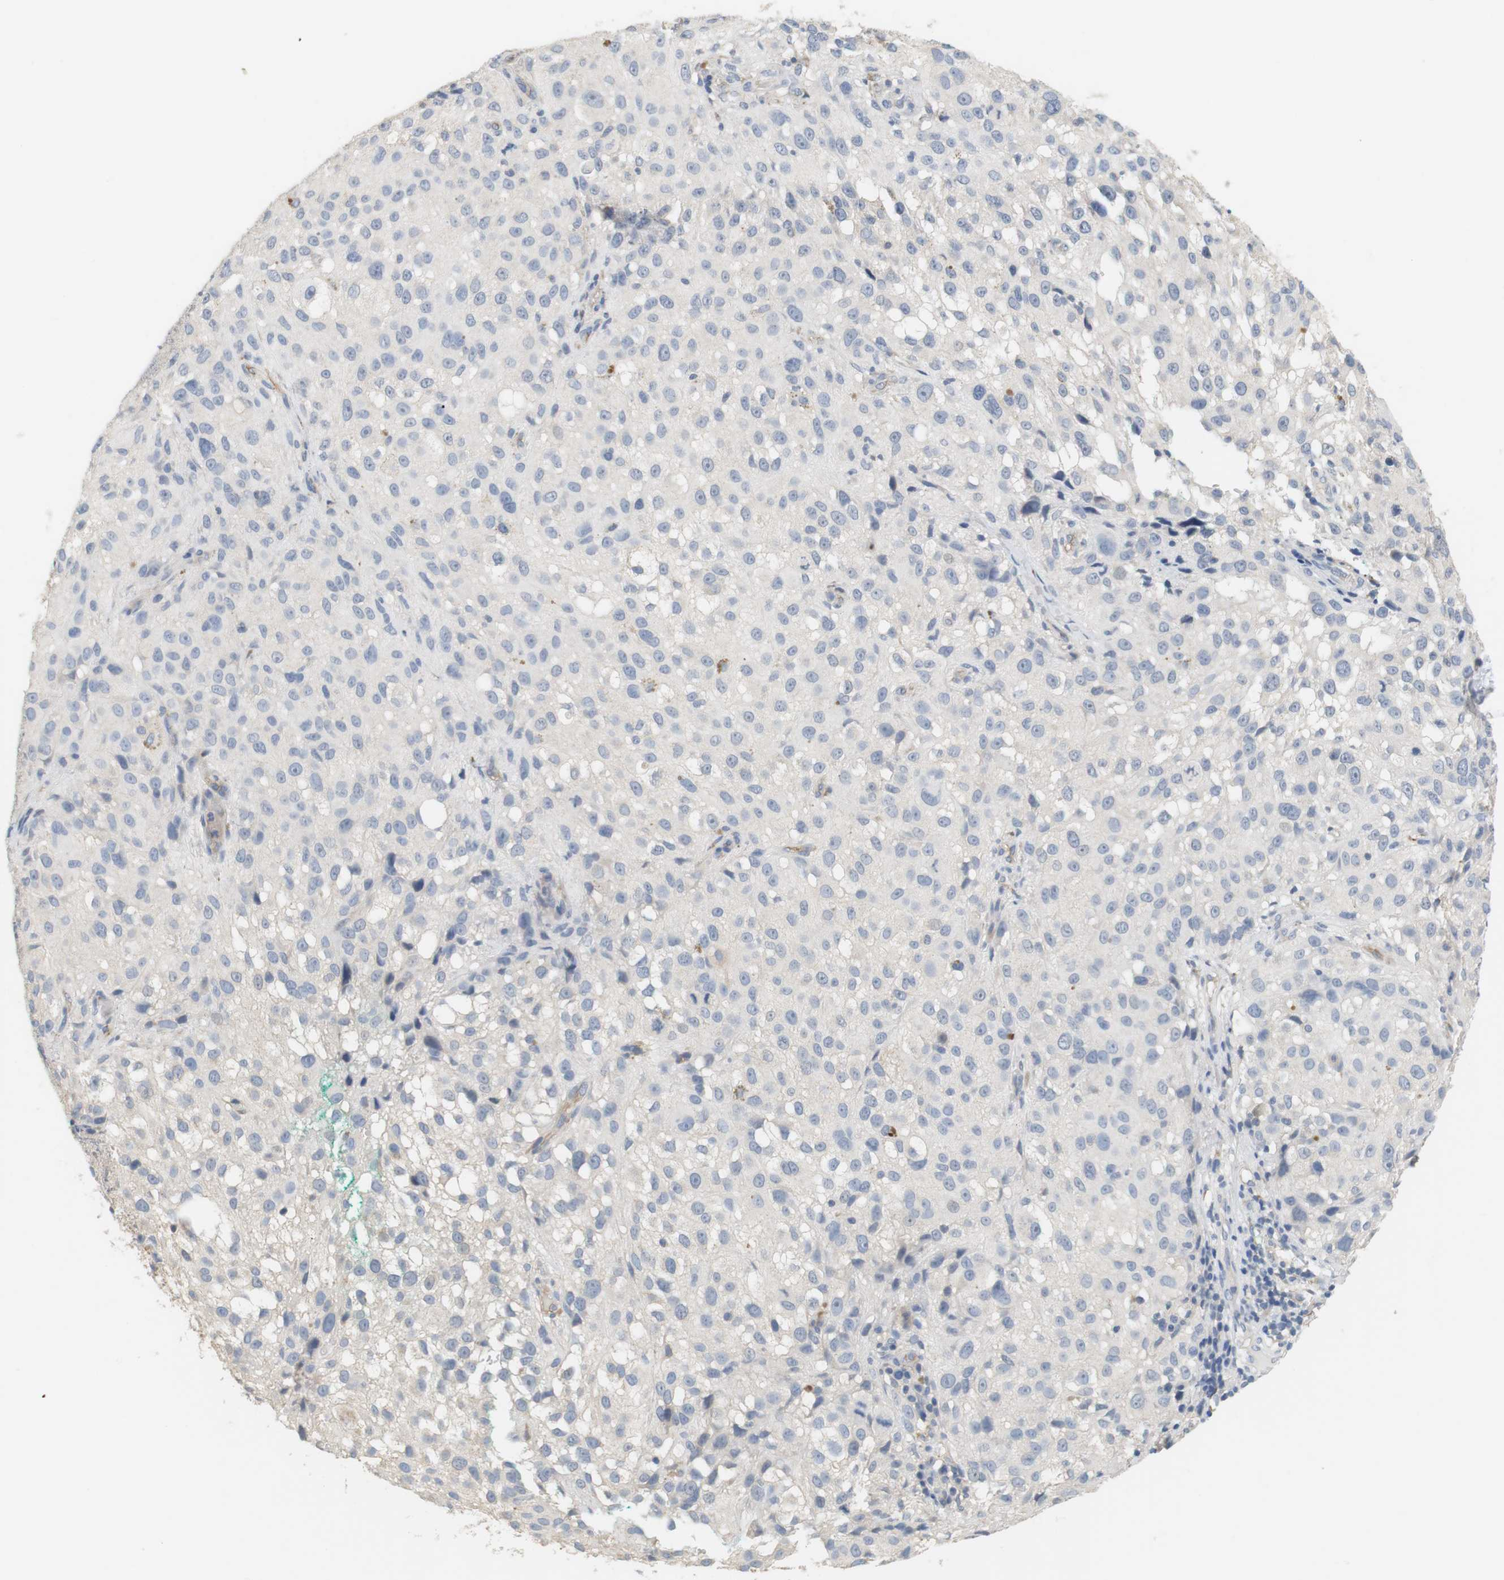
{"staining": {"intensity": "negative", "quantity": "none", "location": "none"}, "tissue": "melanoma", "cell_type": "Tumor cells", "image_type": "cancer", "snomed": [{"axis": "morphology", "description": "Necrosis, NOS"}, {"axis": "morphology", "description": "Malignant melanoma, NOS"}, {"axis": "topography", "description": "Skin"}], "caption": "Photomicrograph shows no protein positivity in tumor cells of malignant melanoma tissue.", "gene": "OSR1", "patient": {"sex": "female", "age": 87}}